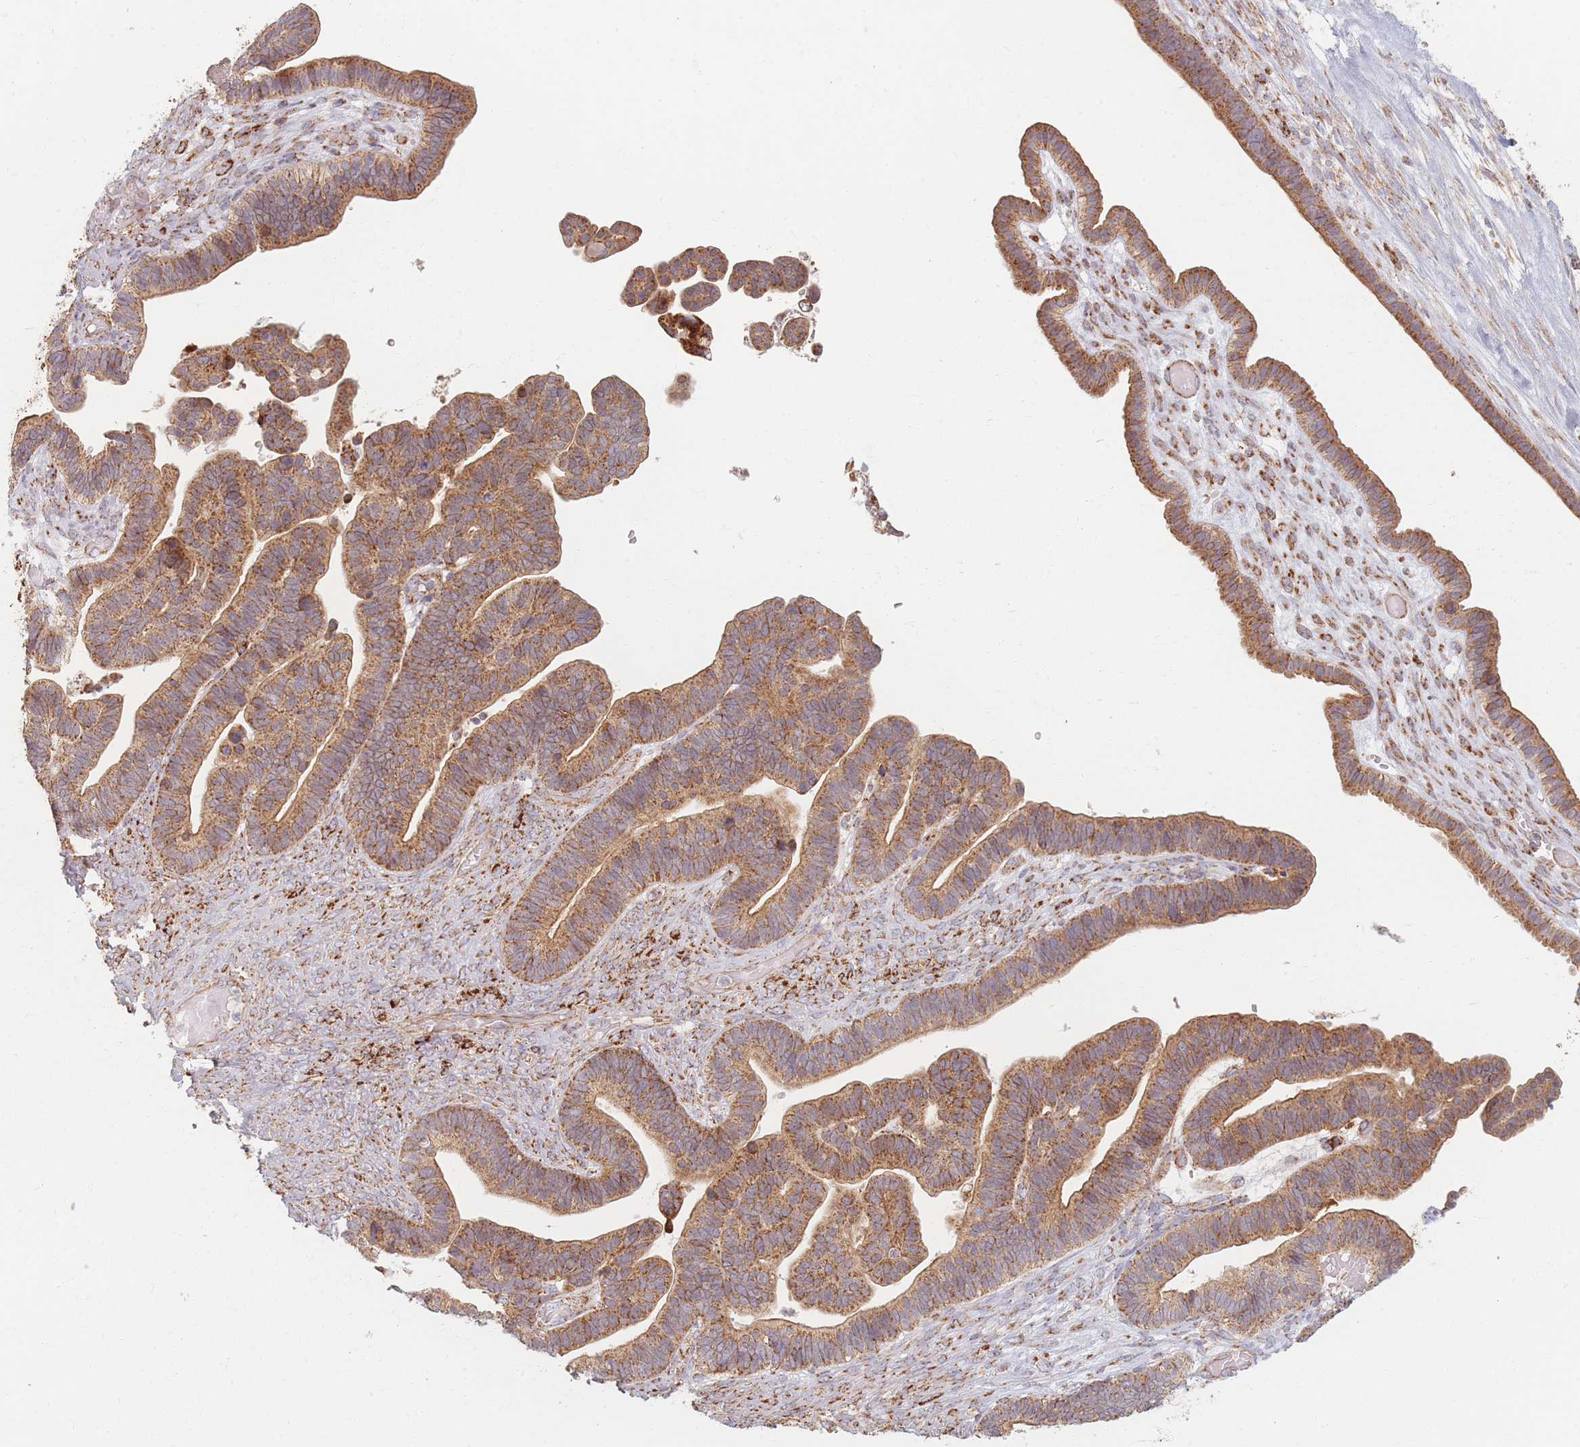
{"staining": {"intensity": "moderate", "quantity": ">75%", "location": "cytoplasmic/membranous"}, "tissue": "ovarian cancer", "cell_type": "Tumor cells", "image_type": "cancer", "snomed": [{"axis": "morphology", "description": "Cystadenocarcinoma, serous, NOS"}, {"axis": "topography", "description": "Ovary"}], "caption": "DAB immunohistochemical staining of human ovarian cancer (serous cystadenocarcinoma) reveals moderate cytoplasmic/membranous protein staining in about >75% of tumor cells.", "gene": "ESRP2", "patient": {"sex": "female", "age": 56}}